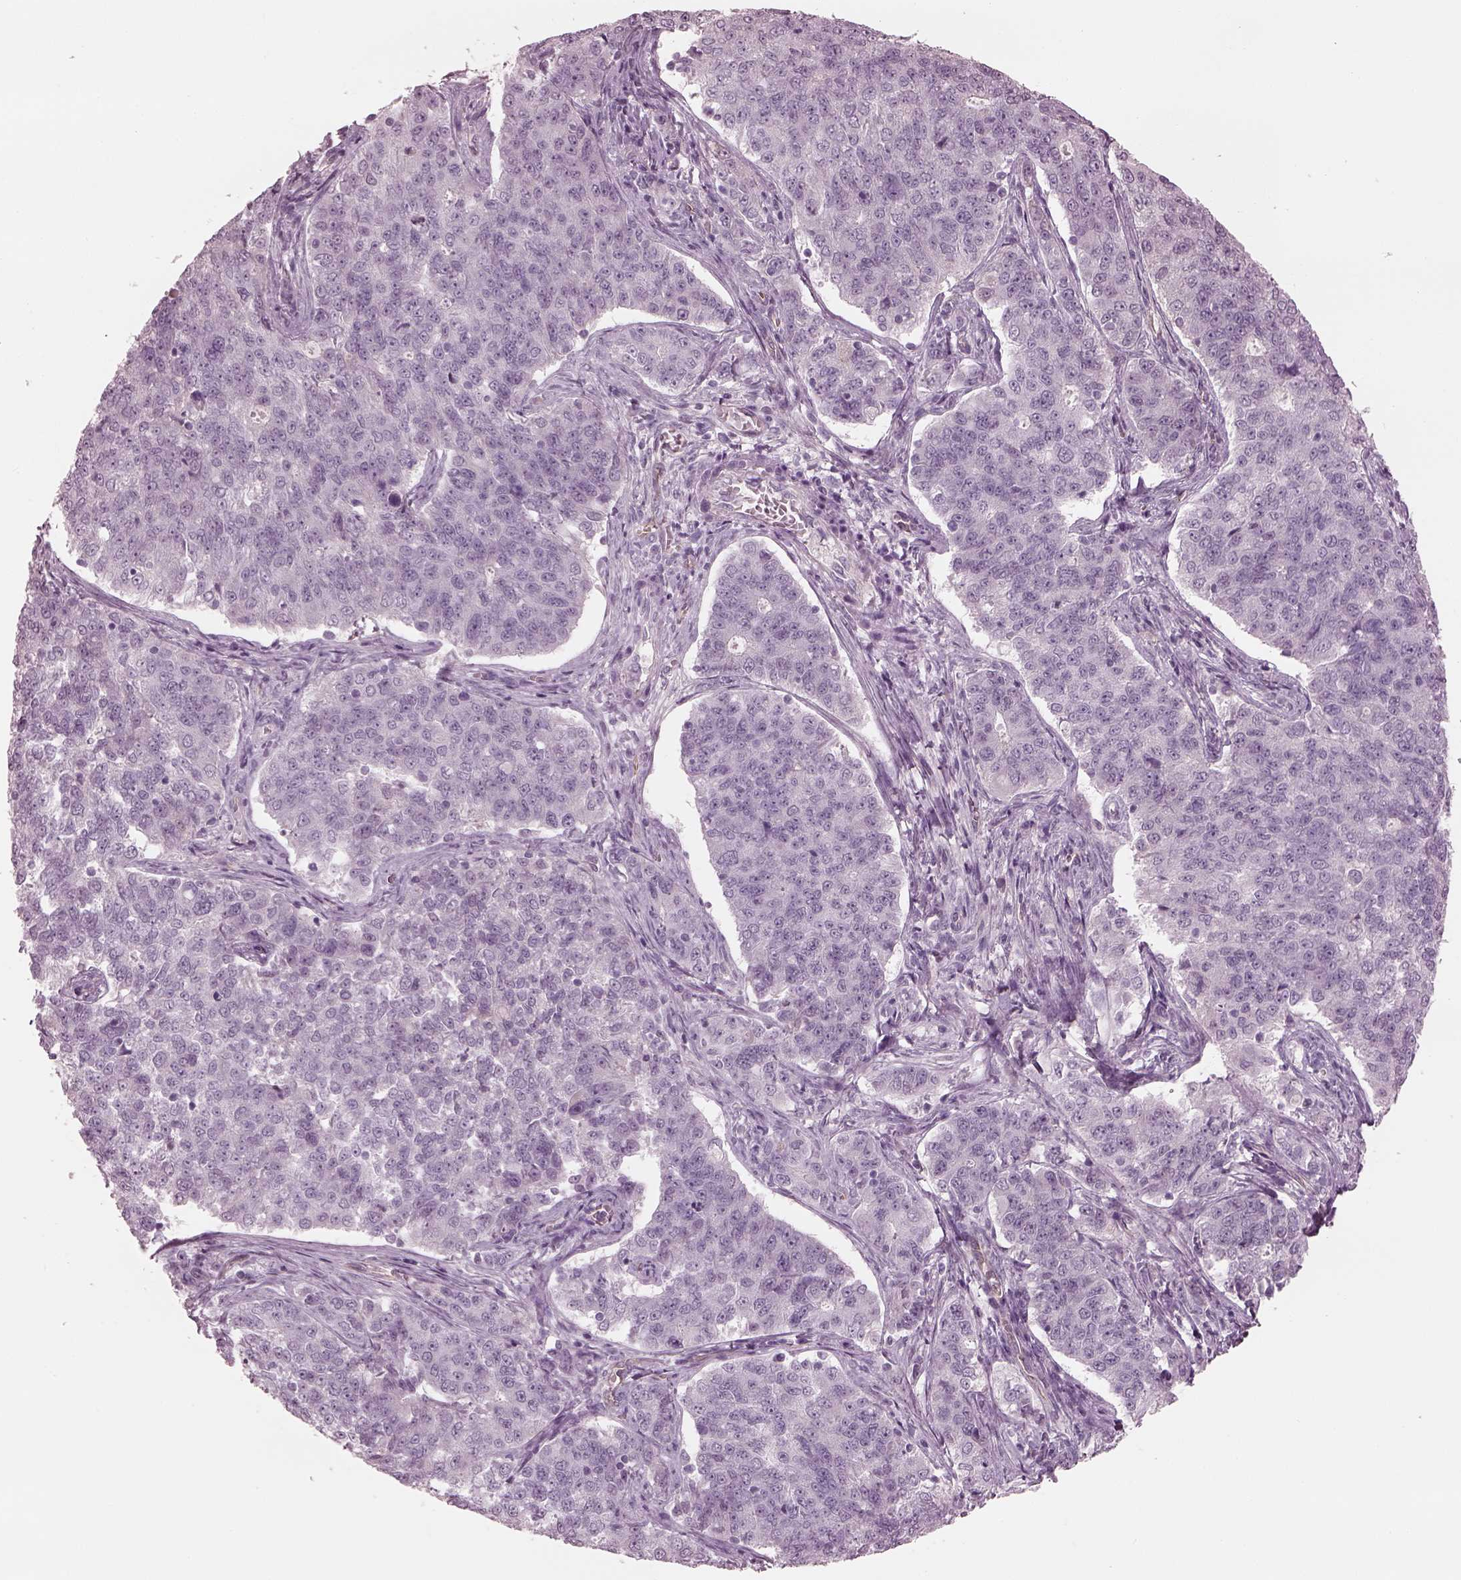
{"staining": {"intensity": "negative", "quantity": "none", "location": "none"}, "tissue": "endometrial cancer", "cell_type": "Tumor cells", "image_type": "cancer", "snomed": [{"axis": "morphology", "description": "Adenocarcinoma, NOS"}, {"axis": "topography", "description": "Endometrium"}], "caption": "An IHC photomicrograph of endometrial cancer is shown. There is no staining in tumor cells of endometrial cancer.", "gene": "EIF4E1B", "patient": {"sex": "female", "age": 43}}